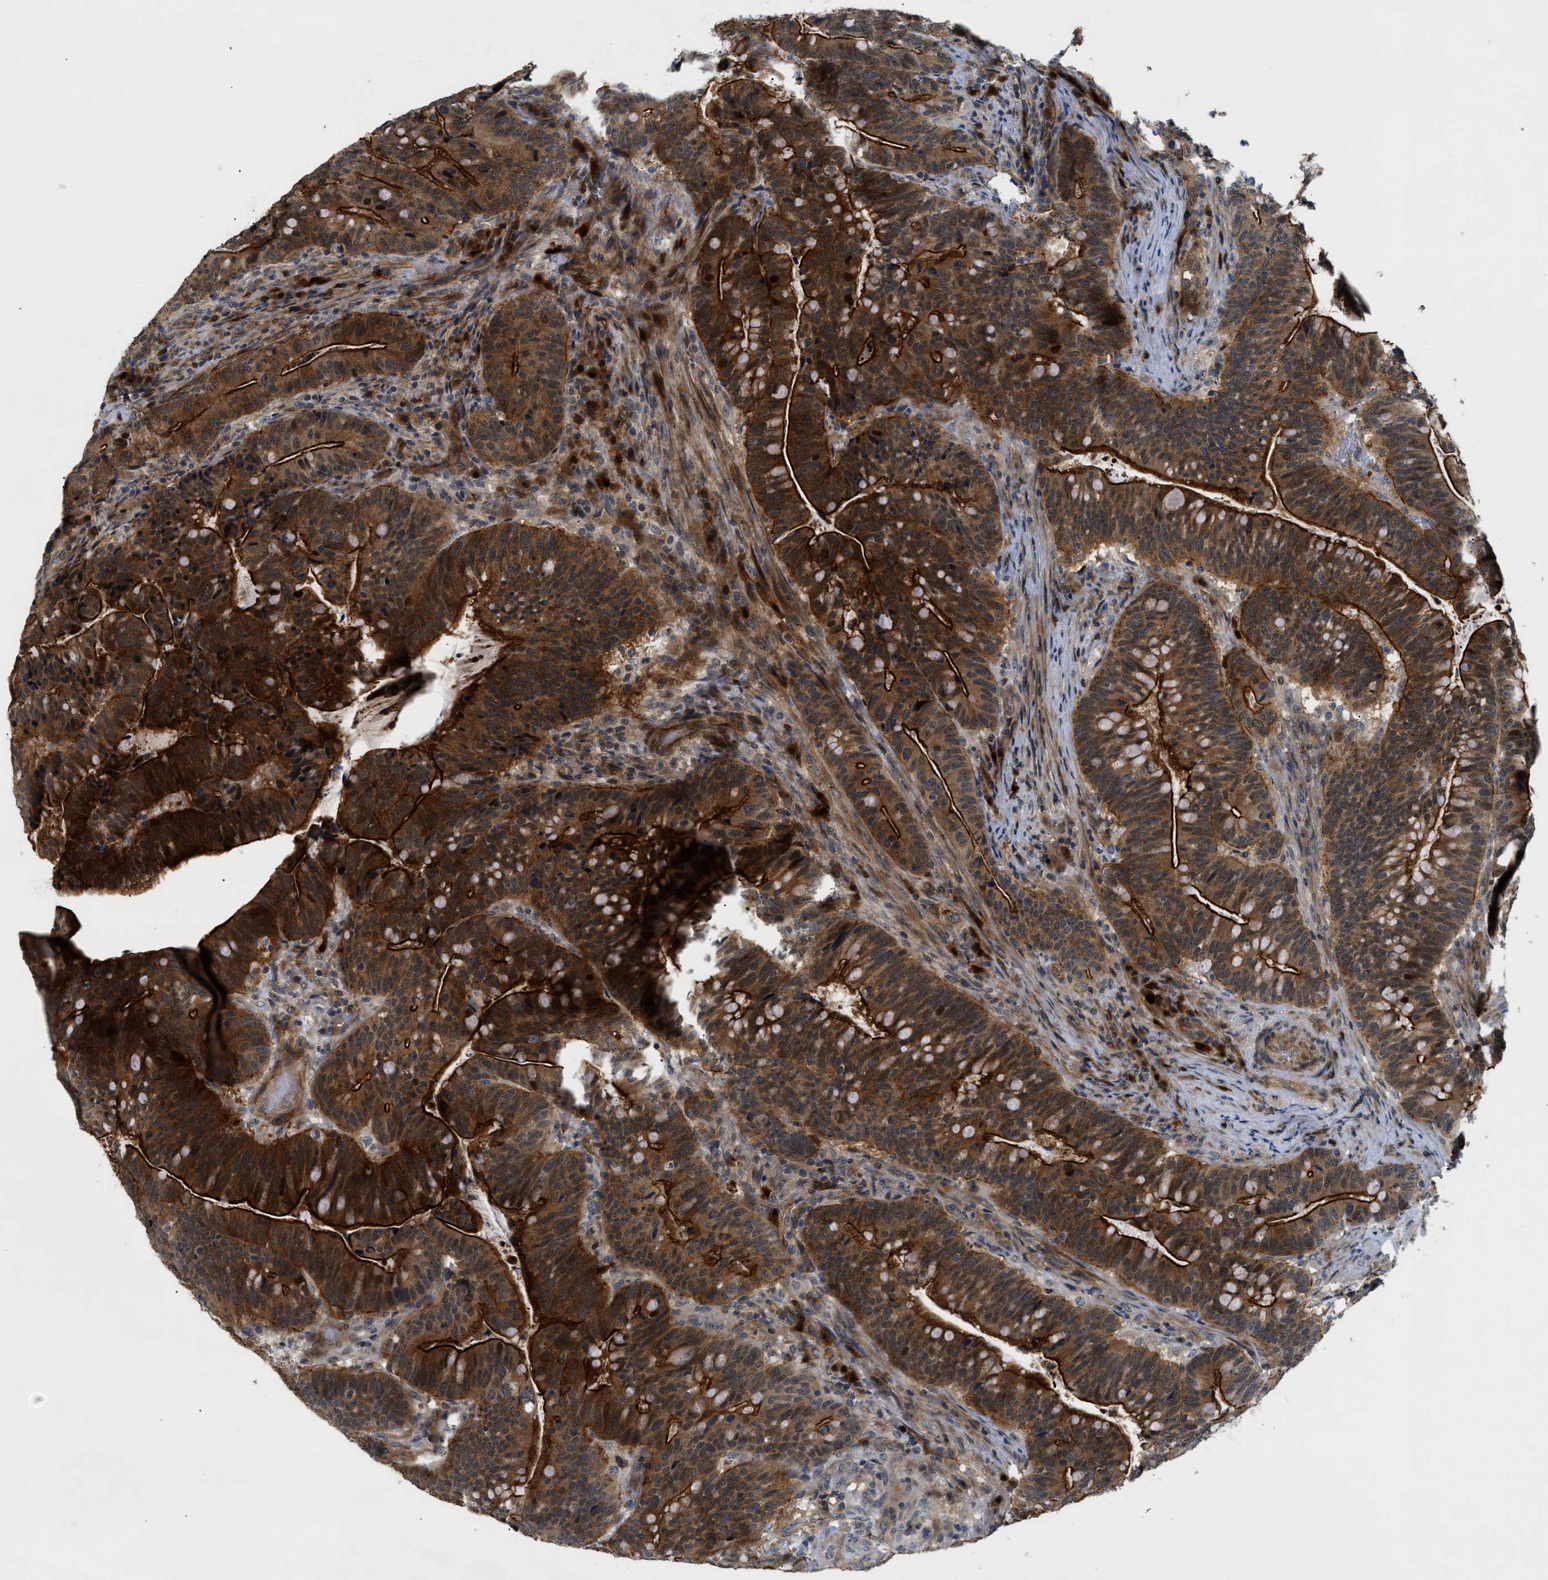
{"staining": {"intensity": "strong", "quantity": ">75%", "location": "cytoplasmic/membranous,nuclear"}, "tissue": "colorectal cancer", "cell_type": "Tumor cells", "image_type": "cancer", "snomed": [{"axis": "morphology", "description": "Normal tissue, NOS"}, {"axis": "morphology", "description": "Adenocarcinoma, NOS"}, {"axis": "topography", "description": "Colon"}], "caption": "Protein analysis of adenocarcinoma (colorectal) tissue reveals strong cytoplasmic/membranous and nuclear positivity in approximately >75% of tumor cells.", "gene": "TRAK2", "patient": {"sex": "female", "age": 66}}